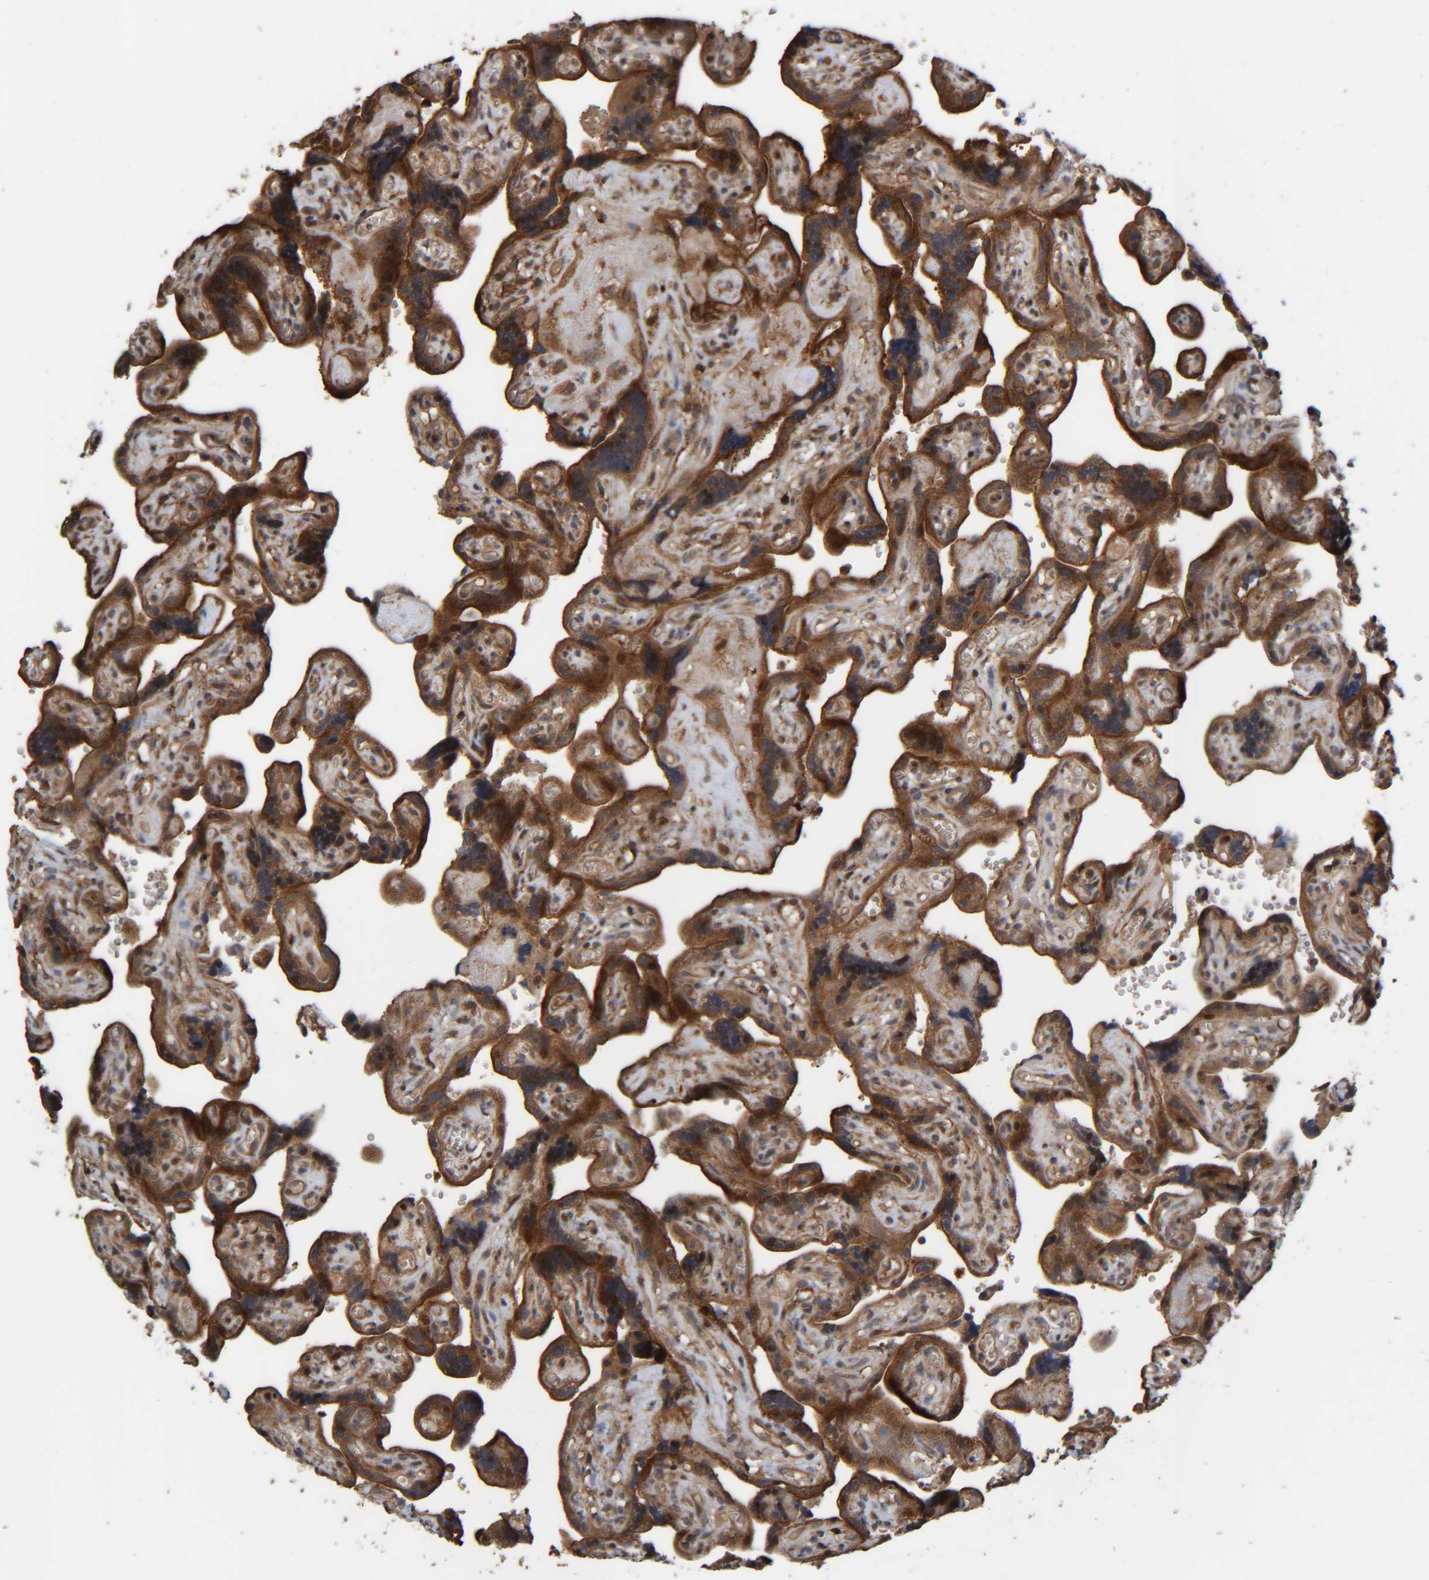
{"staining": {"intensity": "strong", "quantity": ">75%", "location": "cytoplasmic/membranous,nuclear"}, "tissue": "placenta", "cell_type": "Trophoblastic cells", "image_type": "normal", "snomed": [{"axis": "morphology", "description": "Normal tissue, NOS"}, {"axis": "topography", "description": "Placenta"}], "caption": "A brown stain labels strong cytoplasmic/membranous,nuclear staining of a protein in trophoblastic cells of benign placenta. Immunohistochemistry stains the protein of interest in brown and the nuclei are stained blue.", "gene": "CCDC57", "patient": {"sex": "female", "age": 30}}